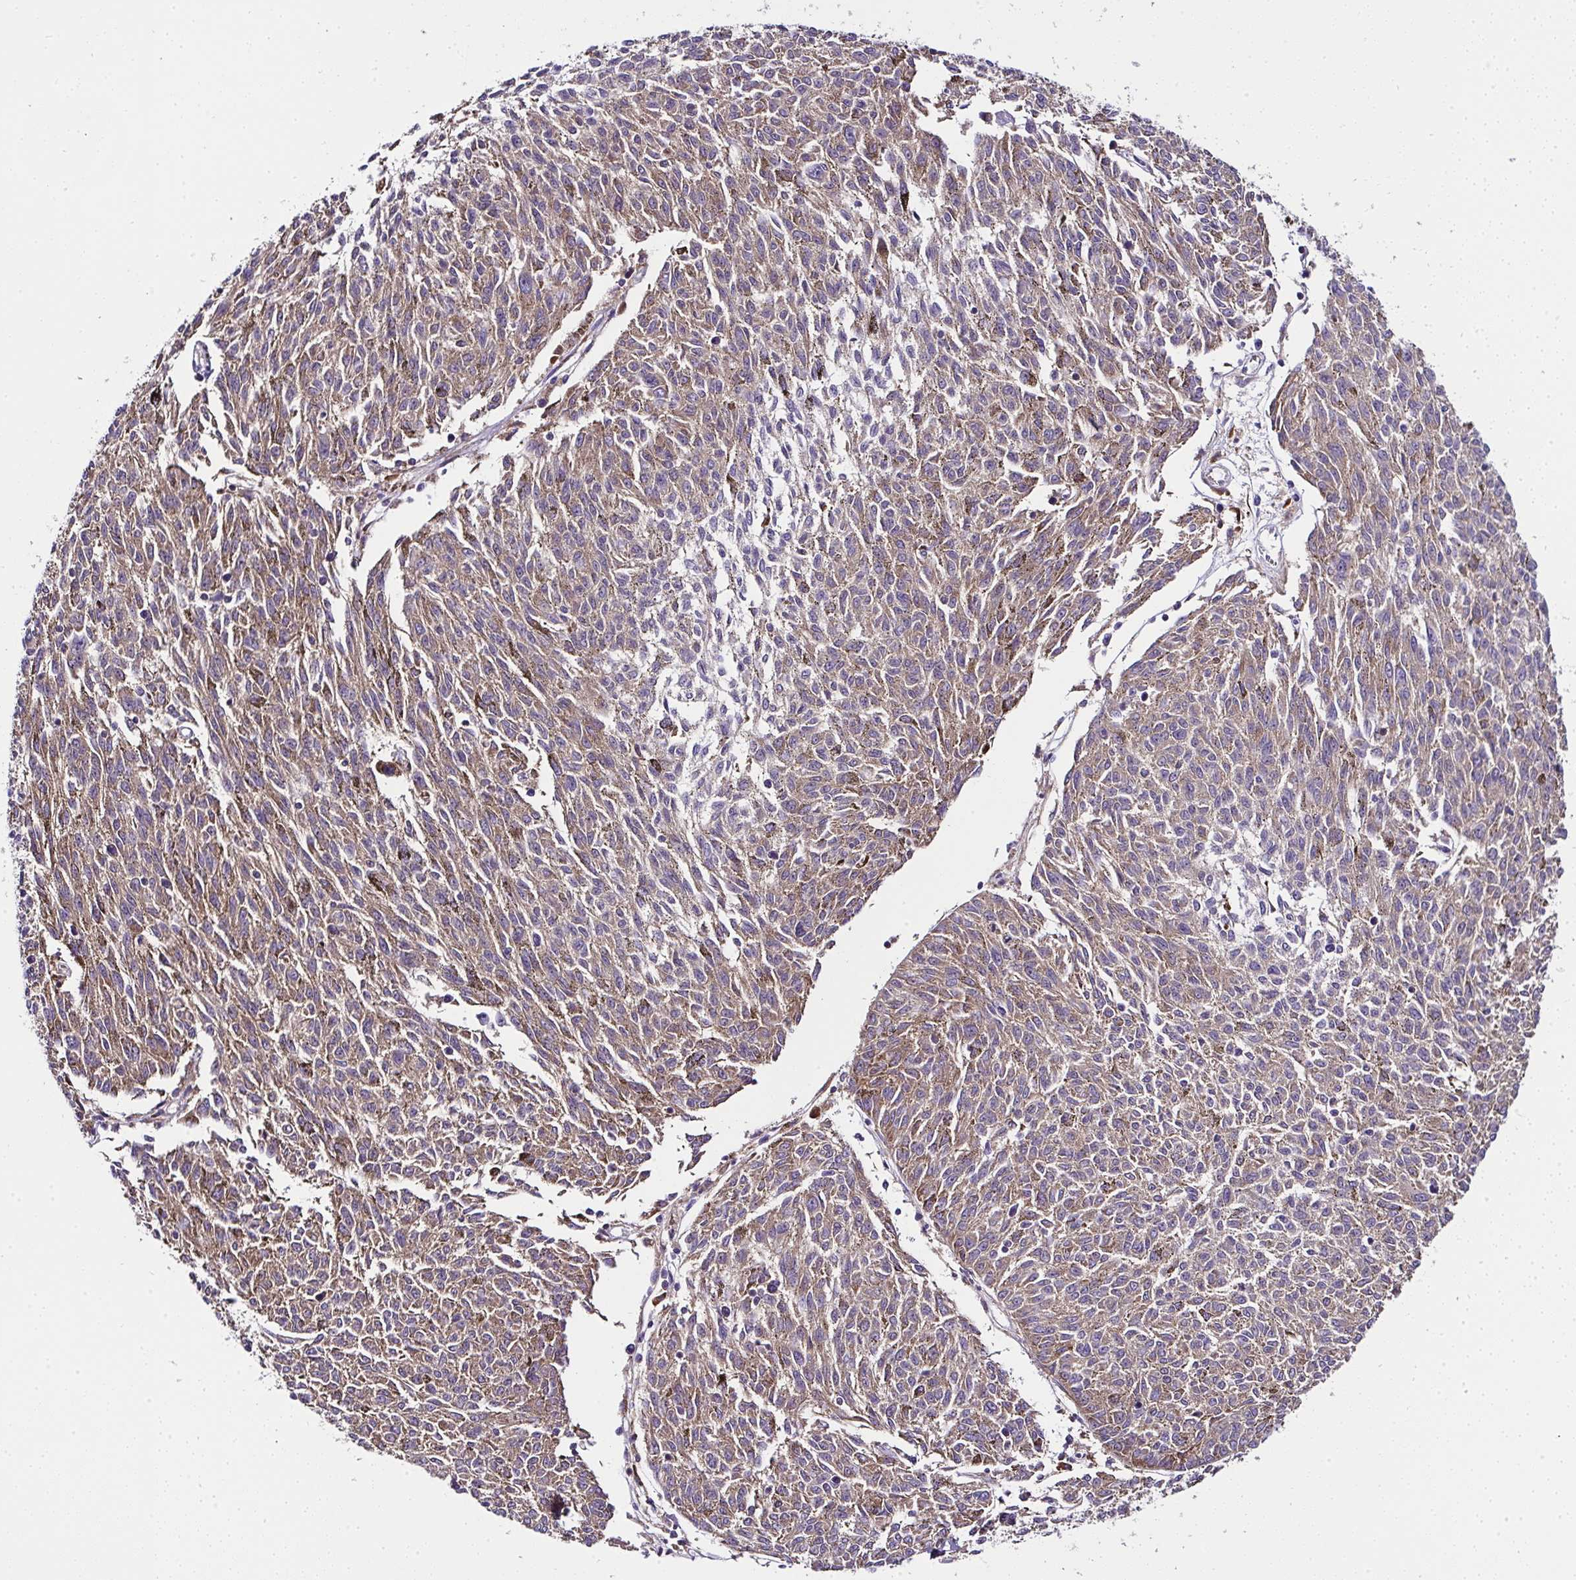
{"staining": {"intensity": "moderate", "quantity": ">75%", "location": "cytoplasmic/membranous"}, "tissue": "melanoma", "cell_type": "Tumor cells", "image_type": "cancer", "snomed": [{"axis": "morphology", "description": "Malignant melanoma, NOS"}, {"axis": "topography", "description": "Skin"}], "caption": "An image showing moderate cytoplasmic/membranous expression in about >75% of tumor cells in malignant melanoma, as visualized by brown immunohistochemical staining.", "gene": "RPS7", "patient": {"sex": "female", "age": 72}}